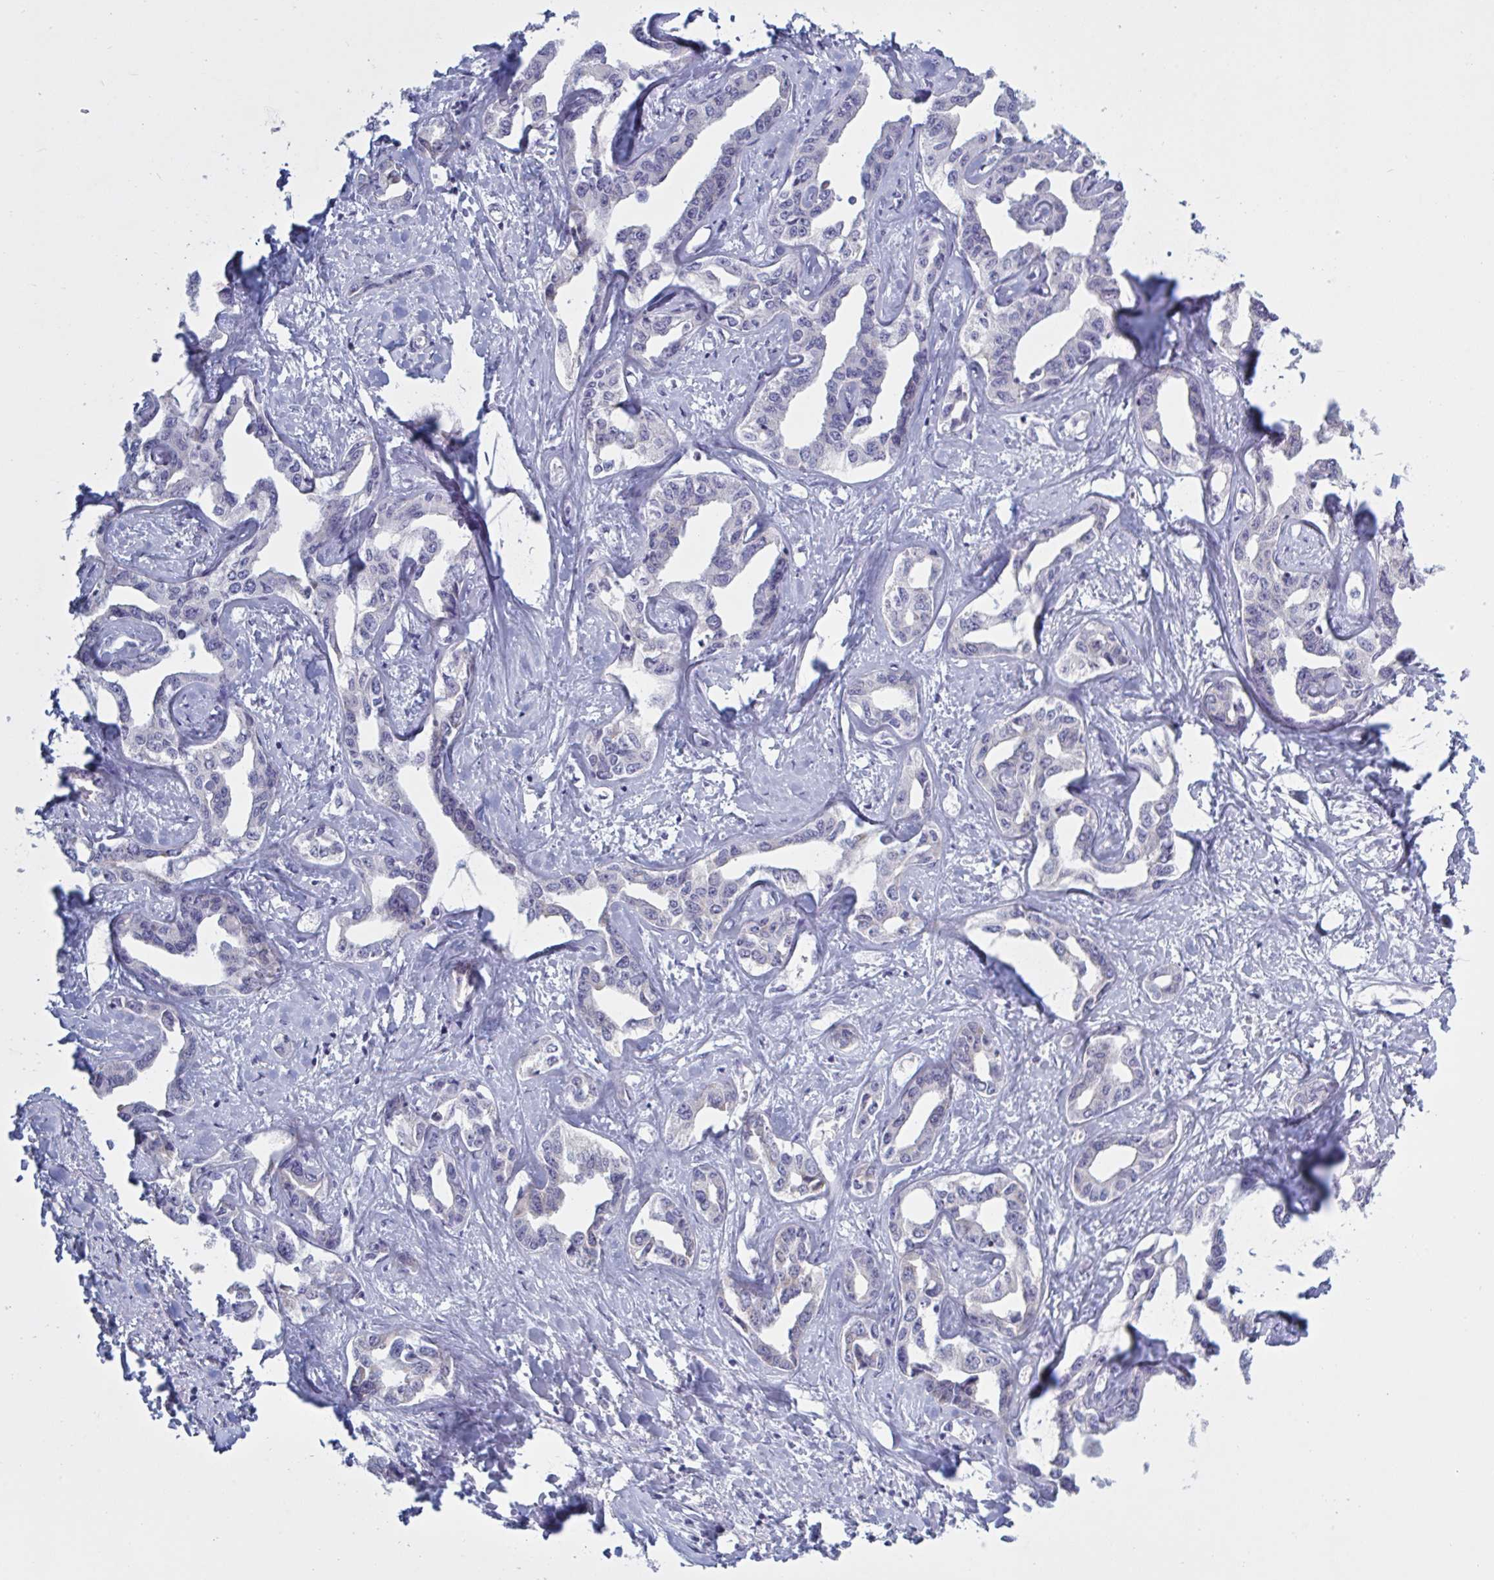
{"staining": {"intensity": "negative", "quantity": "none", "location": "none"}, "tissue": "liver cancer", "cell_type": "Tumor cells", "image_type": "cancer", "snomed": [{"axis": "morphology", "description": "Cholangiocarcinoma"}, {"axis": "topography", "description": "Liver"}], "caption": "DAB immunohistochemical staining of liver cancer shows no significant positivity in tumor cells. (Stains: DAB immunohistochemistry (IHC) with hematoxylin counter stain, Microscopy: brightfield microscopy at high magnification).", "gene": "NDUFC2", "patient": {"sex": "male", "age": 59}}